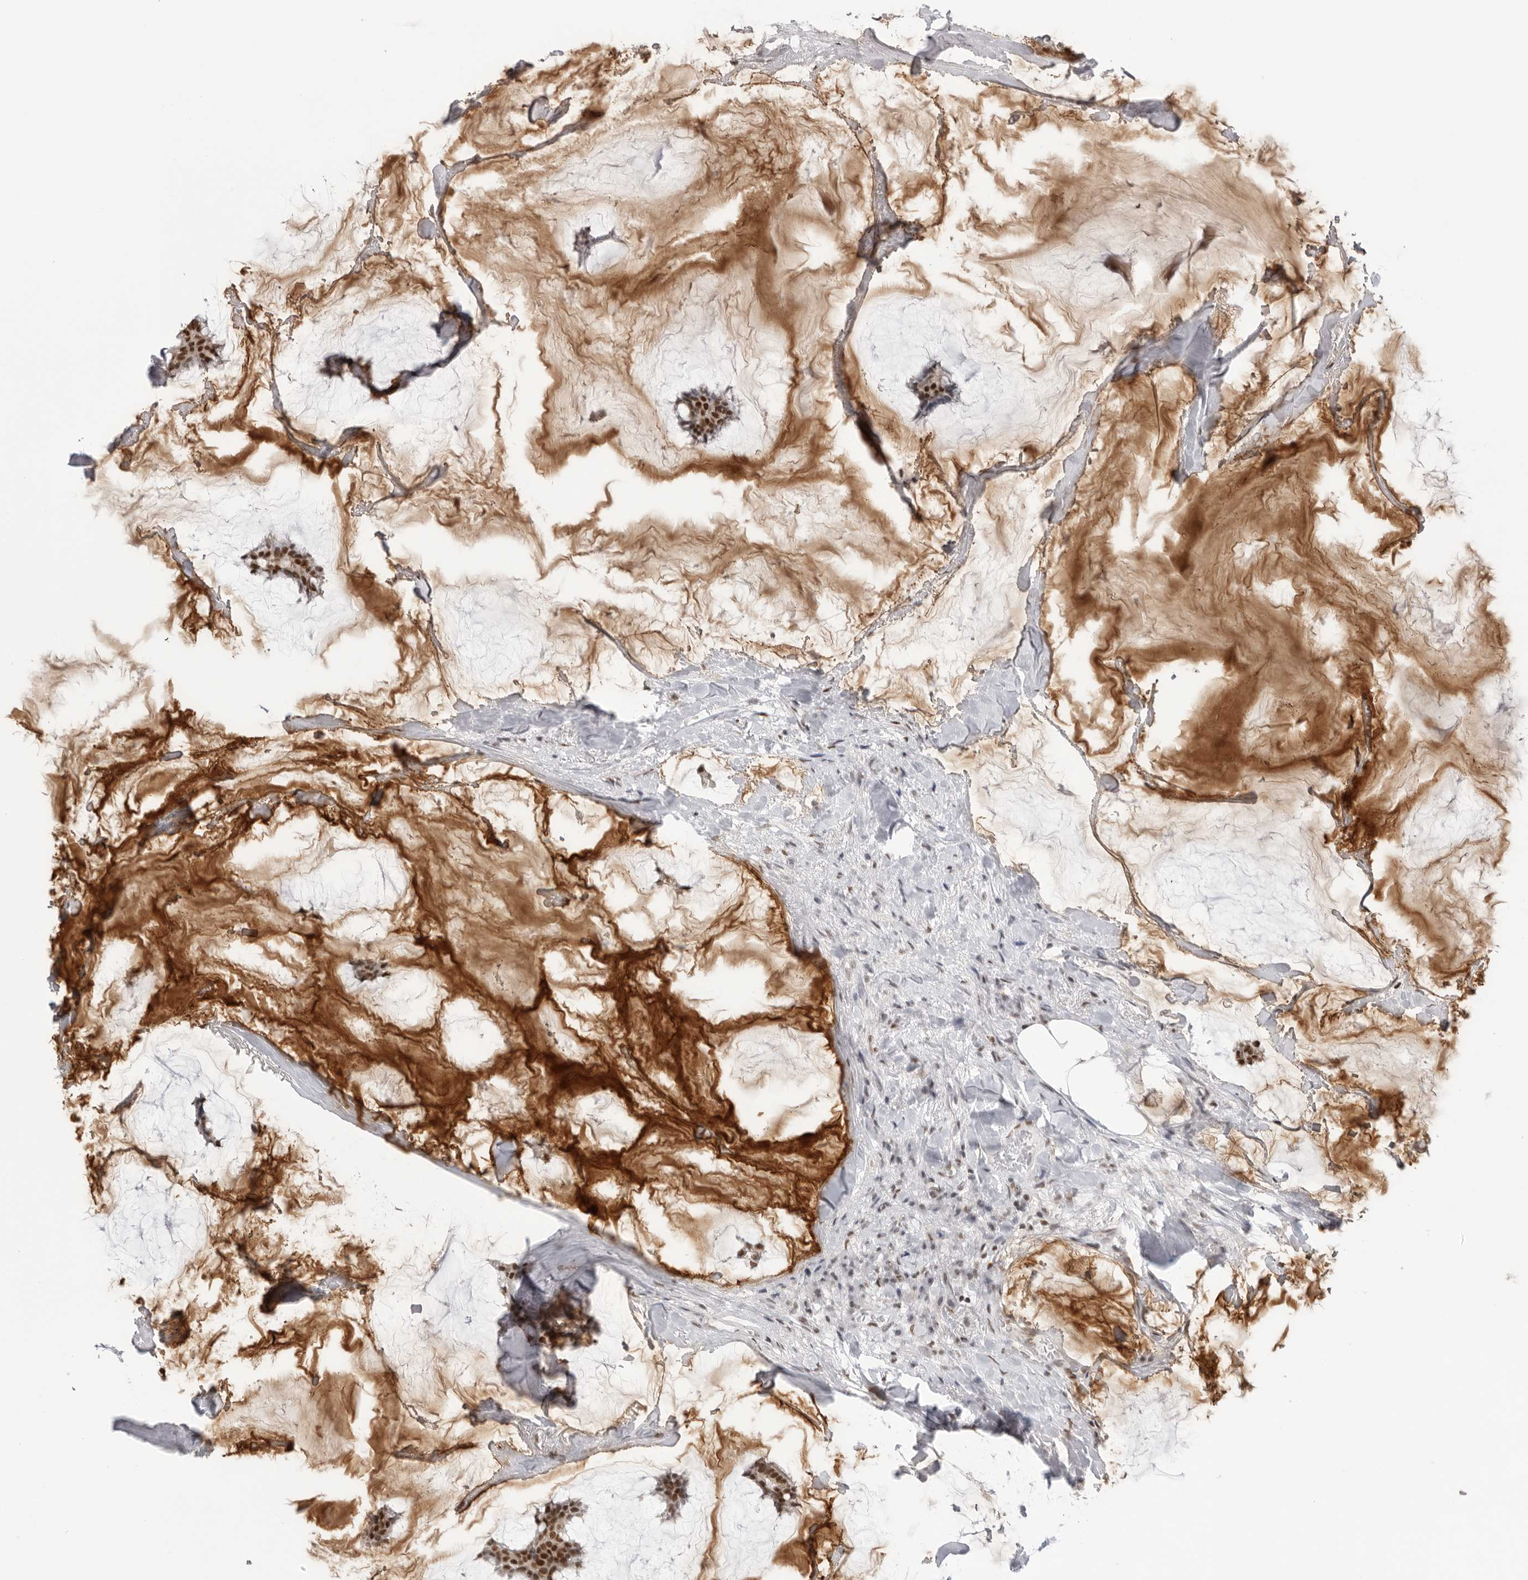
{"staining": {"intensity": "moderate", "quantity": ">75%", "location": "nuclear"}, "tissue": "breast cancer", "cell_type": "Tumor cells", "image_type": "cancer", "snomed": [{"axis": "morphology", "description": "Duct carcinoma"}, {"axis": "topography", "description": "Breast"}], "caption": "The histopathology image demonstrates staining of intraductal carcinoma (breast), revealing moderate nuclear protein staining (brown color) within tumor cells.", "gene": "RPA2", "patient": {"sex": "female", "age": 93}}